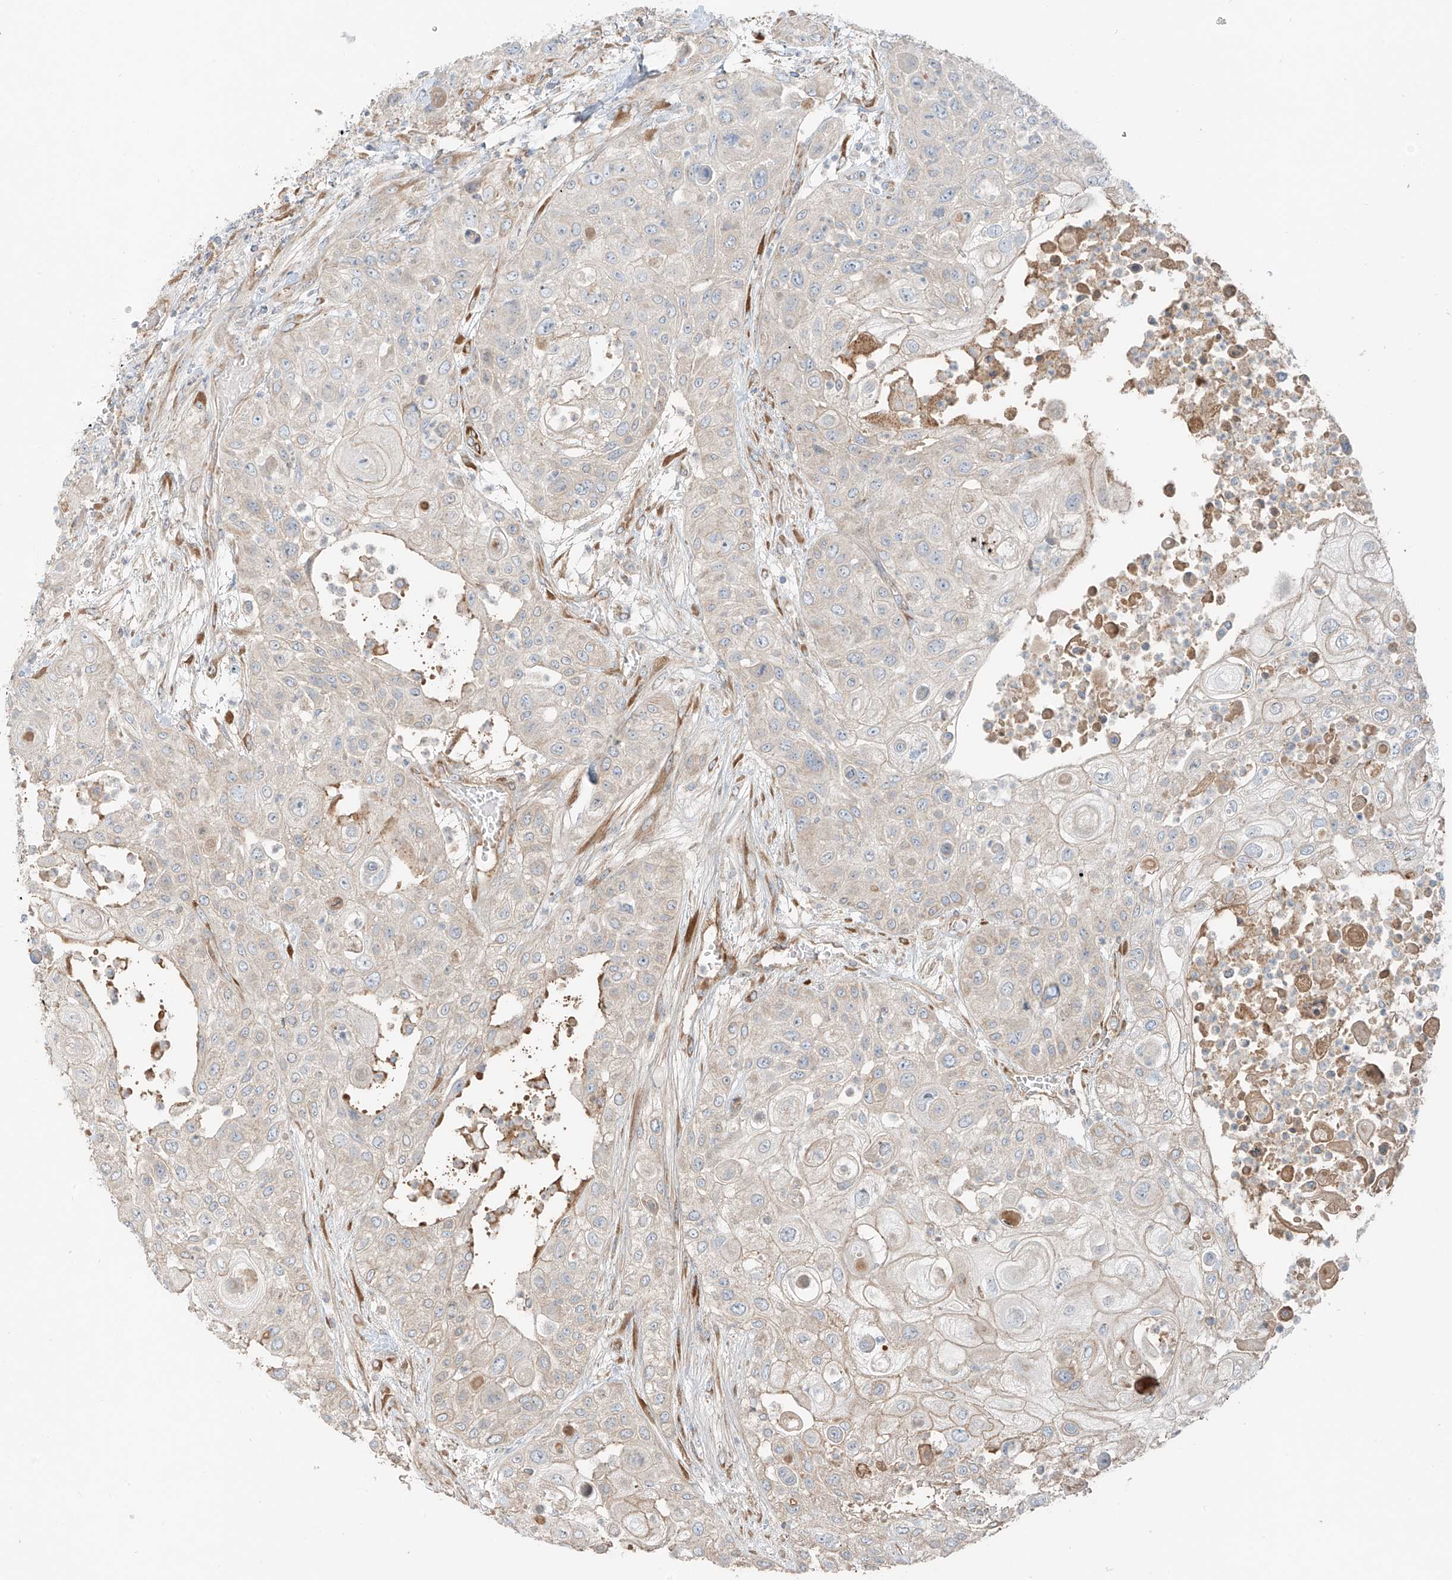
{"staining": {"intensity": "negative", "quantity": "none", "location": "none"}, "tissue": "urothelial cancer", "cell_type": "Tumor cells", "image_type": "cancer", "snomed": [{"axis": "morphology", "description": "Urothelial carcinoma, High grade"}, {"axis": "topography", "description": "Urinary bladder"}], "caption": "The IHC image has no significant expression in tumor cells of urothelial cancer tissue.", "gene": "FSTL1", "patient": {"sex": "female", "age": 79}}